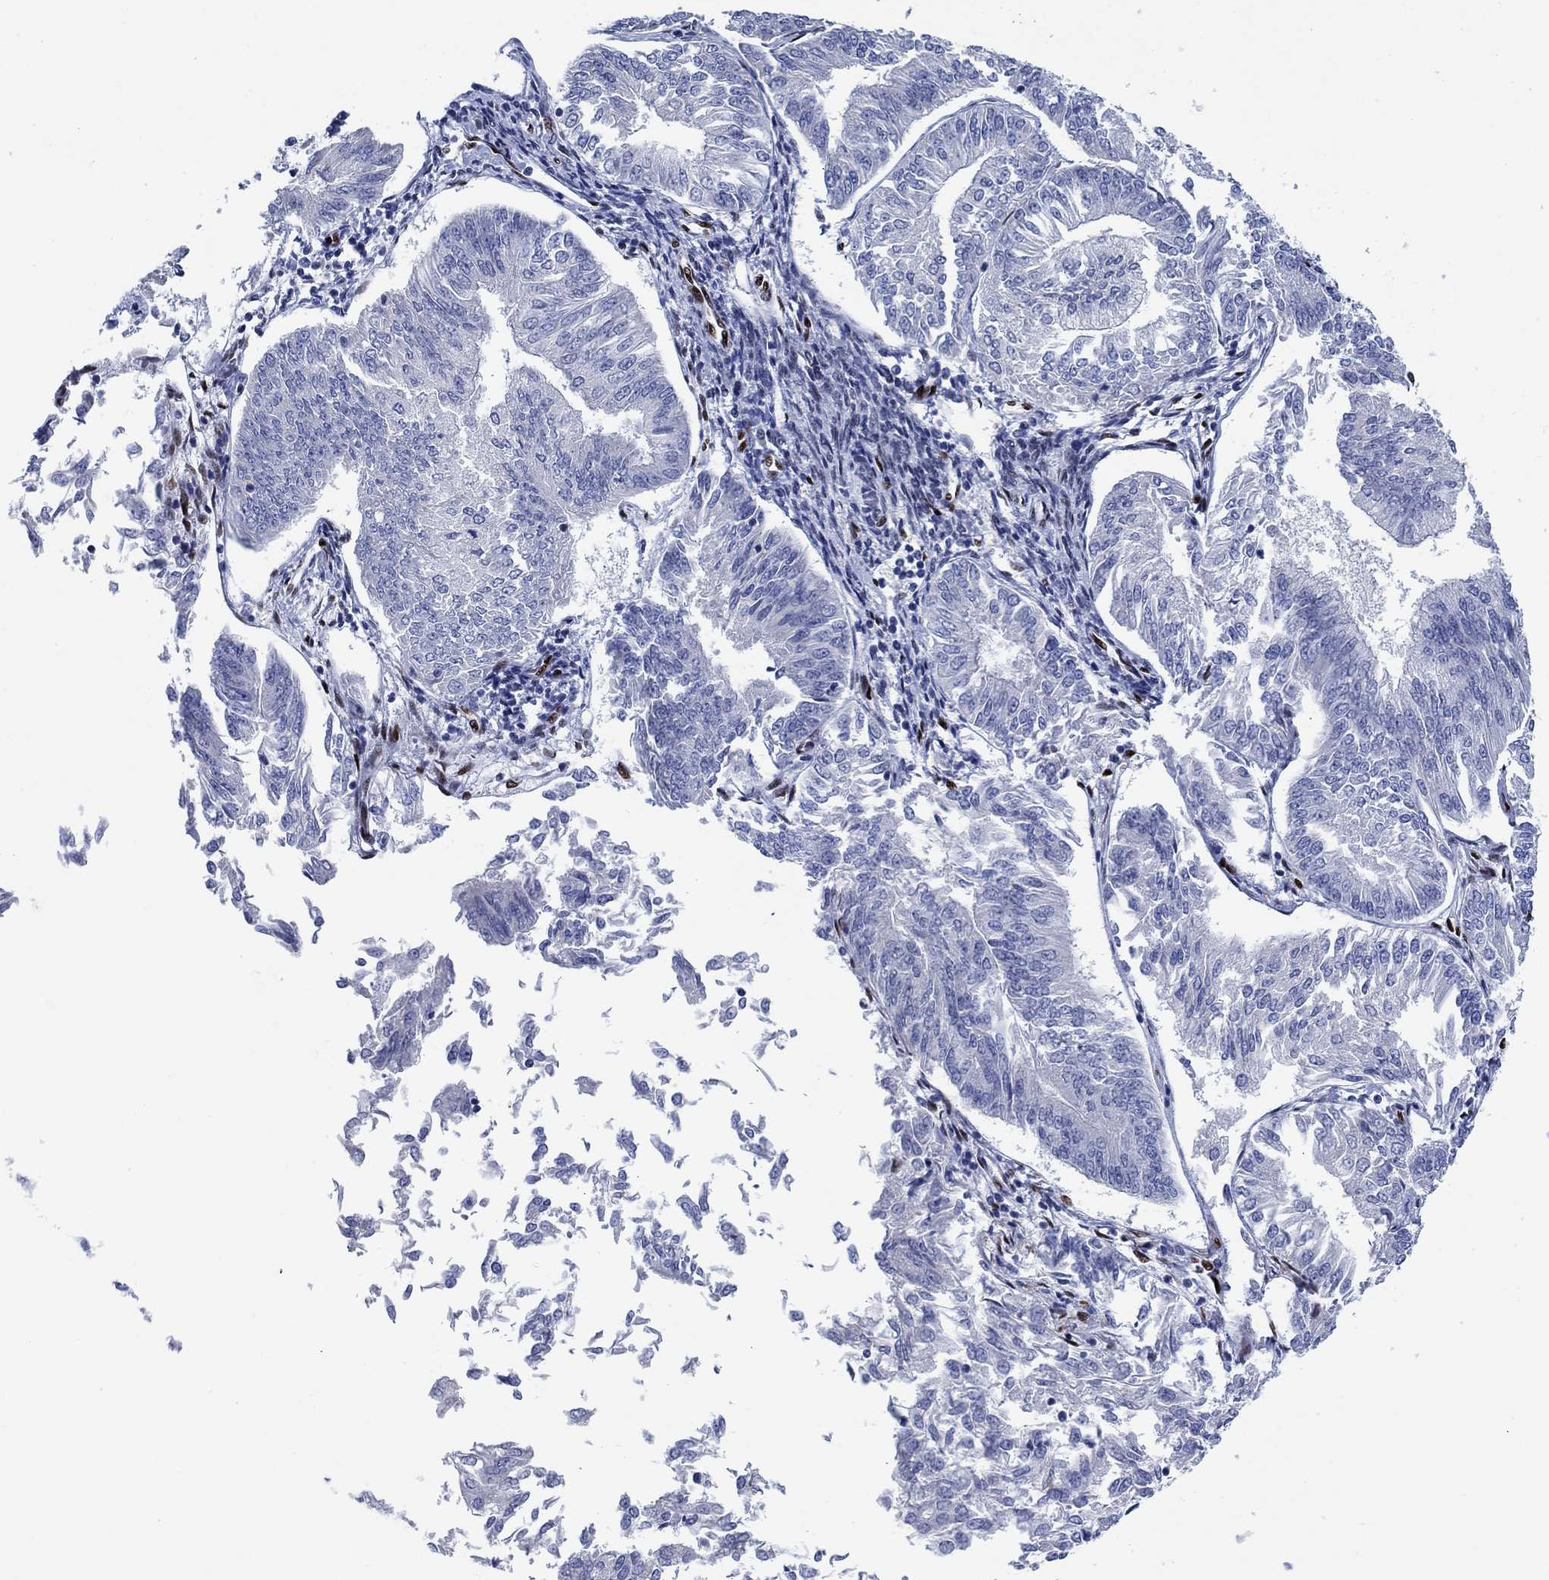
{"staining": {"intensity": "negative", "quantity": "none", "location": "none"}, "tissue": "endometrial cancer", "cell_type": "Tumor cells", "image_type": "cancer", "snomed": [{"axis": "morphology", "description": "Adenocarcinoma, NOS"}, {"axis": "topography", "description": "Endometrium"}], "caption": "This image is of adenocarcinoma (endometrial) stained with immunohistochemistry (IHC) to label a protein in brown with the nuclei are counter-stained blue. There is no staining in tumor cells. Nuclei are stained in blue.", "gene": "ZEB1", "patient": {"sex": "female", "age": 58}}